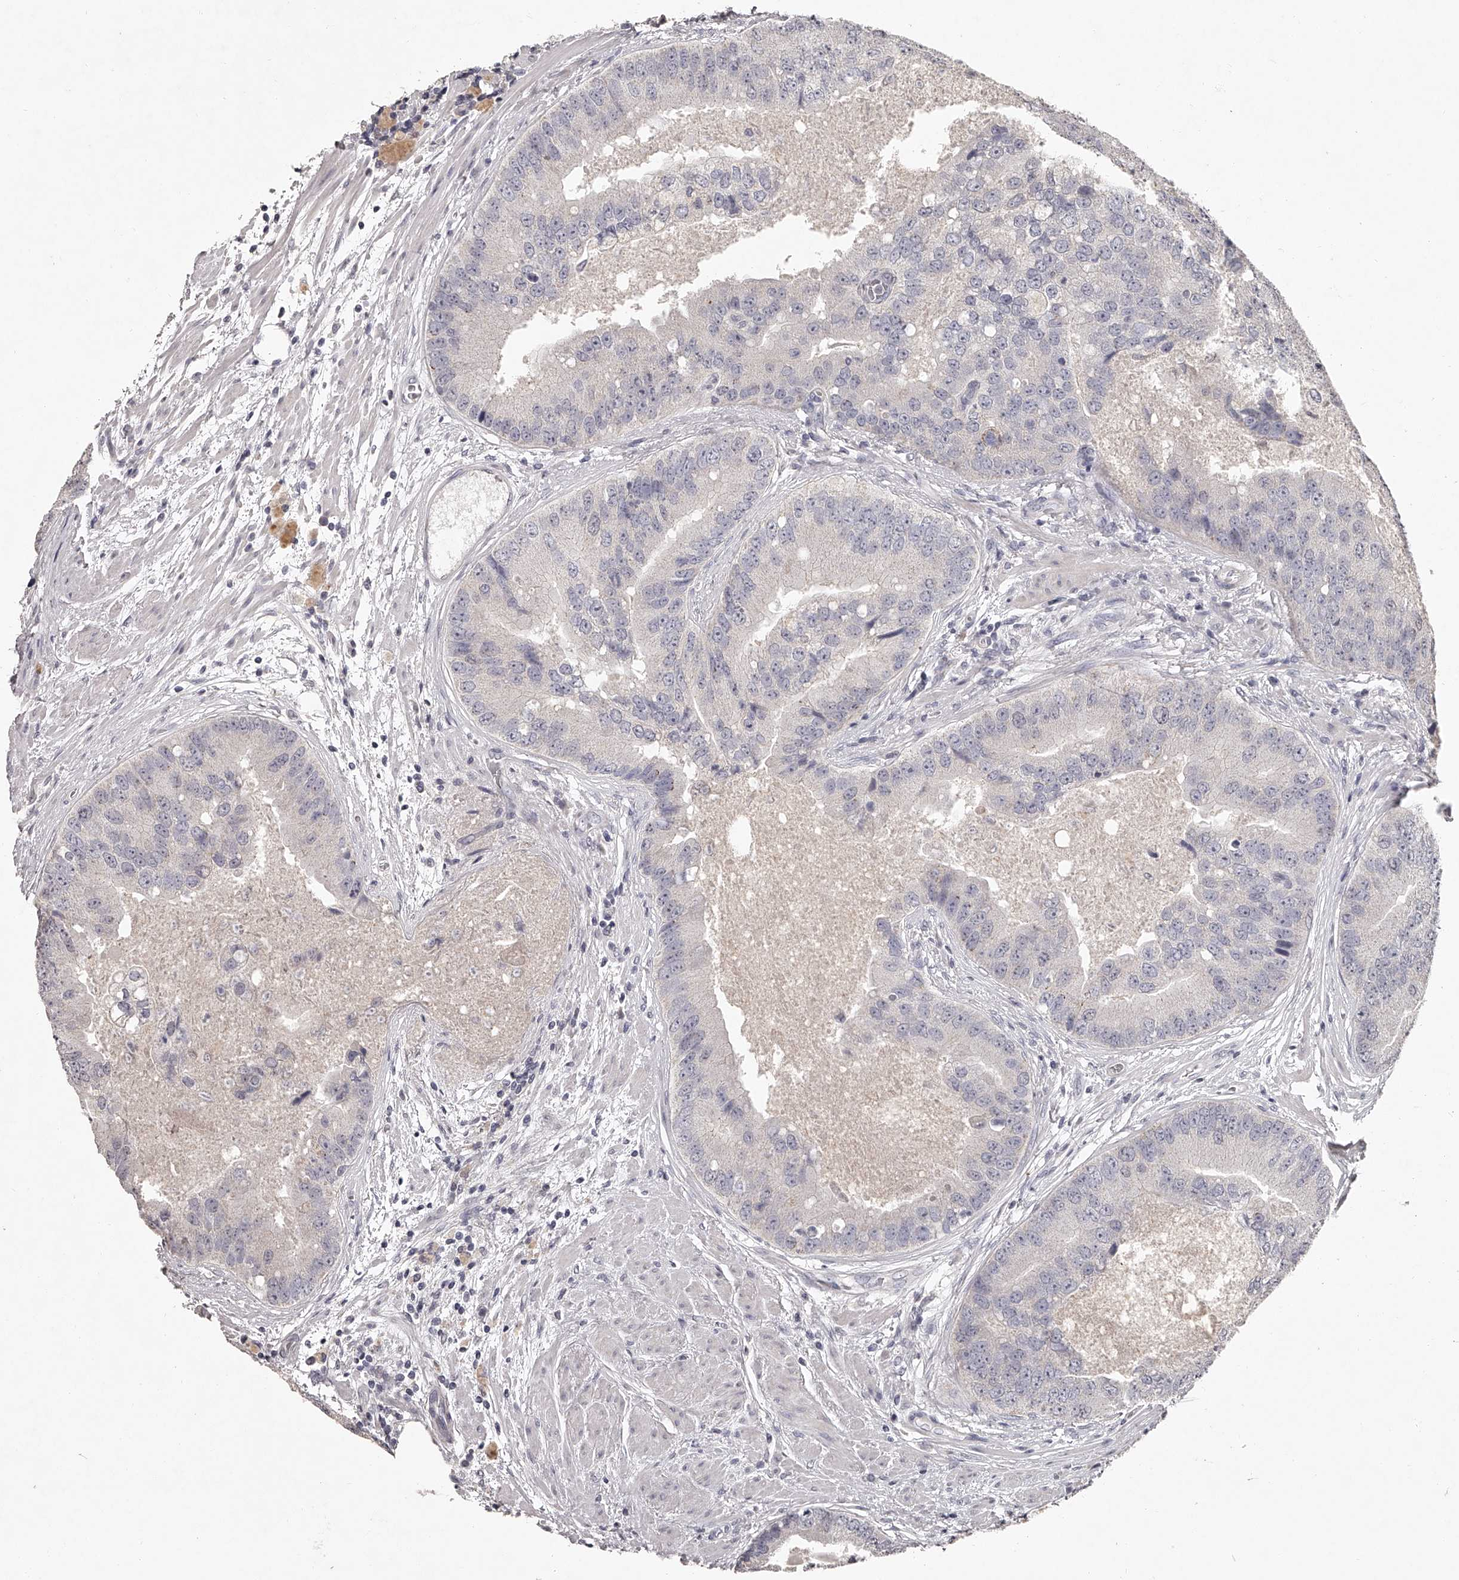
{"staining": {"intensity": "negative", "quantity": "none", "location": "none"}, "tissue": "prostate cancer", "cell_type": "Tumor cells", "image_type": "cancer", "snomed": [{"axis": "morphology", "description": "Adenocarcinoma, High grade"}, {"axis": "topography", "description": "Prostate"}], "caption": "Immunohistochemistry (IHC) of prostate cancer (adenocarcinoma (high-grade)) displays no expression in tumor cells.", "gene": "NT5DC1", "patient": {"sex": "male", "age": 70}}